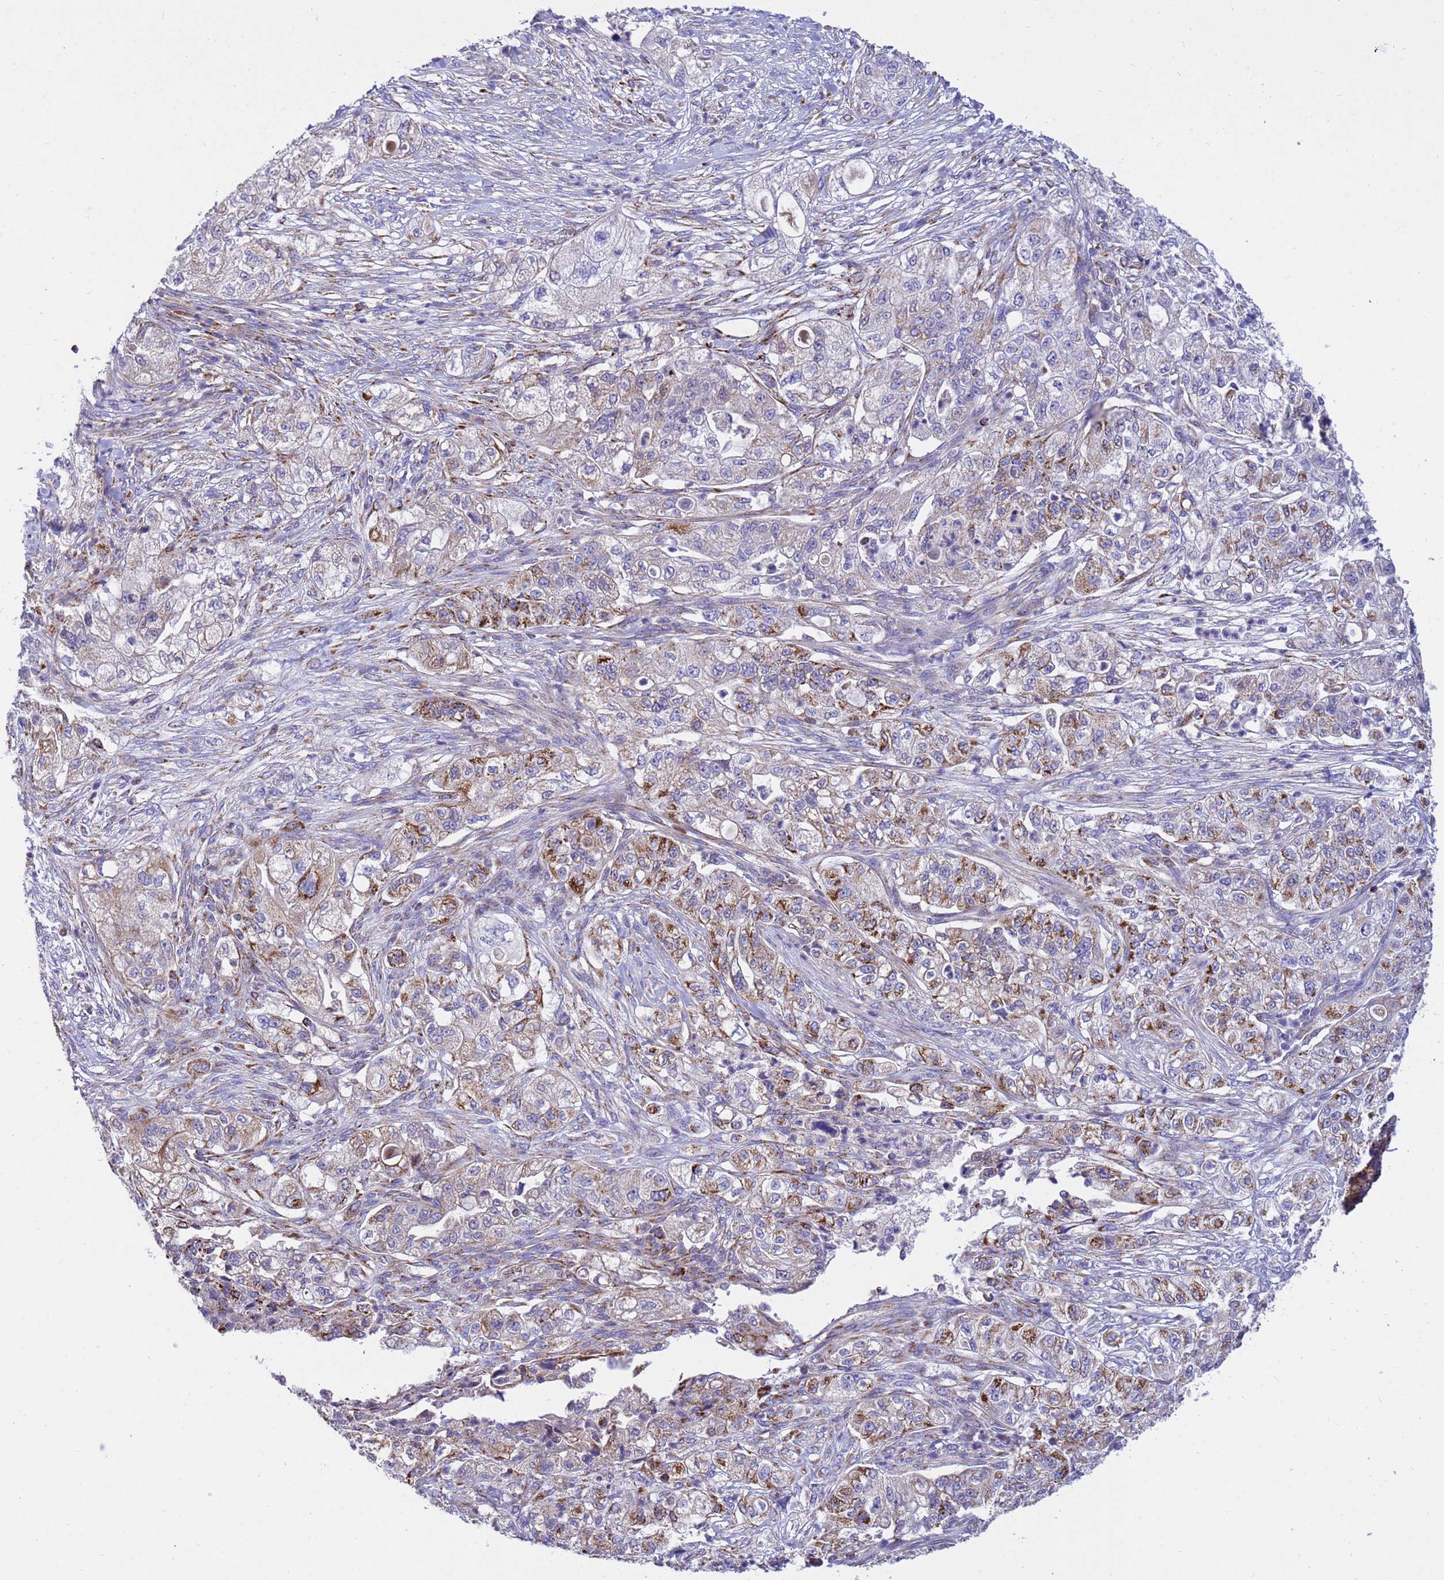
{"staining": {"intensity": "moderate", "quantity": "<25%", "location": "cytoplasmic/membranous"}, "tissue": "pancreatic cancer", "cell_type": "Tumor cells", "image_type": "cancer", "snomed": [{"axis": "morphology", "description": "Adenocarcinoma, NOS"}, {"axis": "topography", "description": "Pancreas"}], "caption": "Tumor cells display low levels of moderate cytoplasmic/membranous expression in approximately <25% of cells in human pancreatic adenocarcinoma. The staining is performed using DAB (3,3'-diaminobenzidine) brown chromogen to label protein expression. The nuclei are counter-stained blue using hematoxylin.", "gene": "TUBGCP3", "patient": {"sex": "female", "age": 78}}